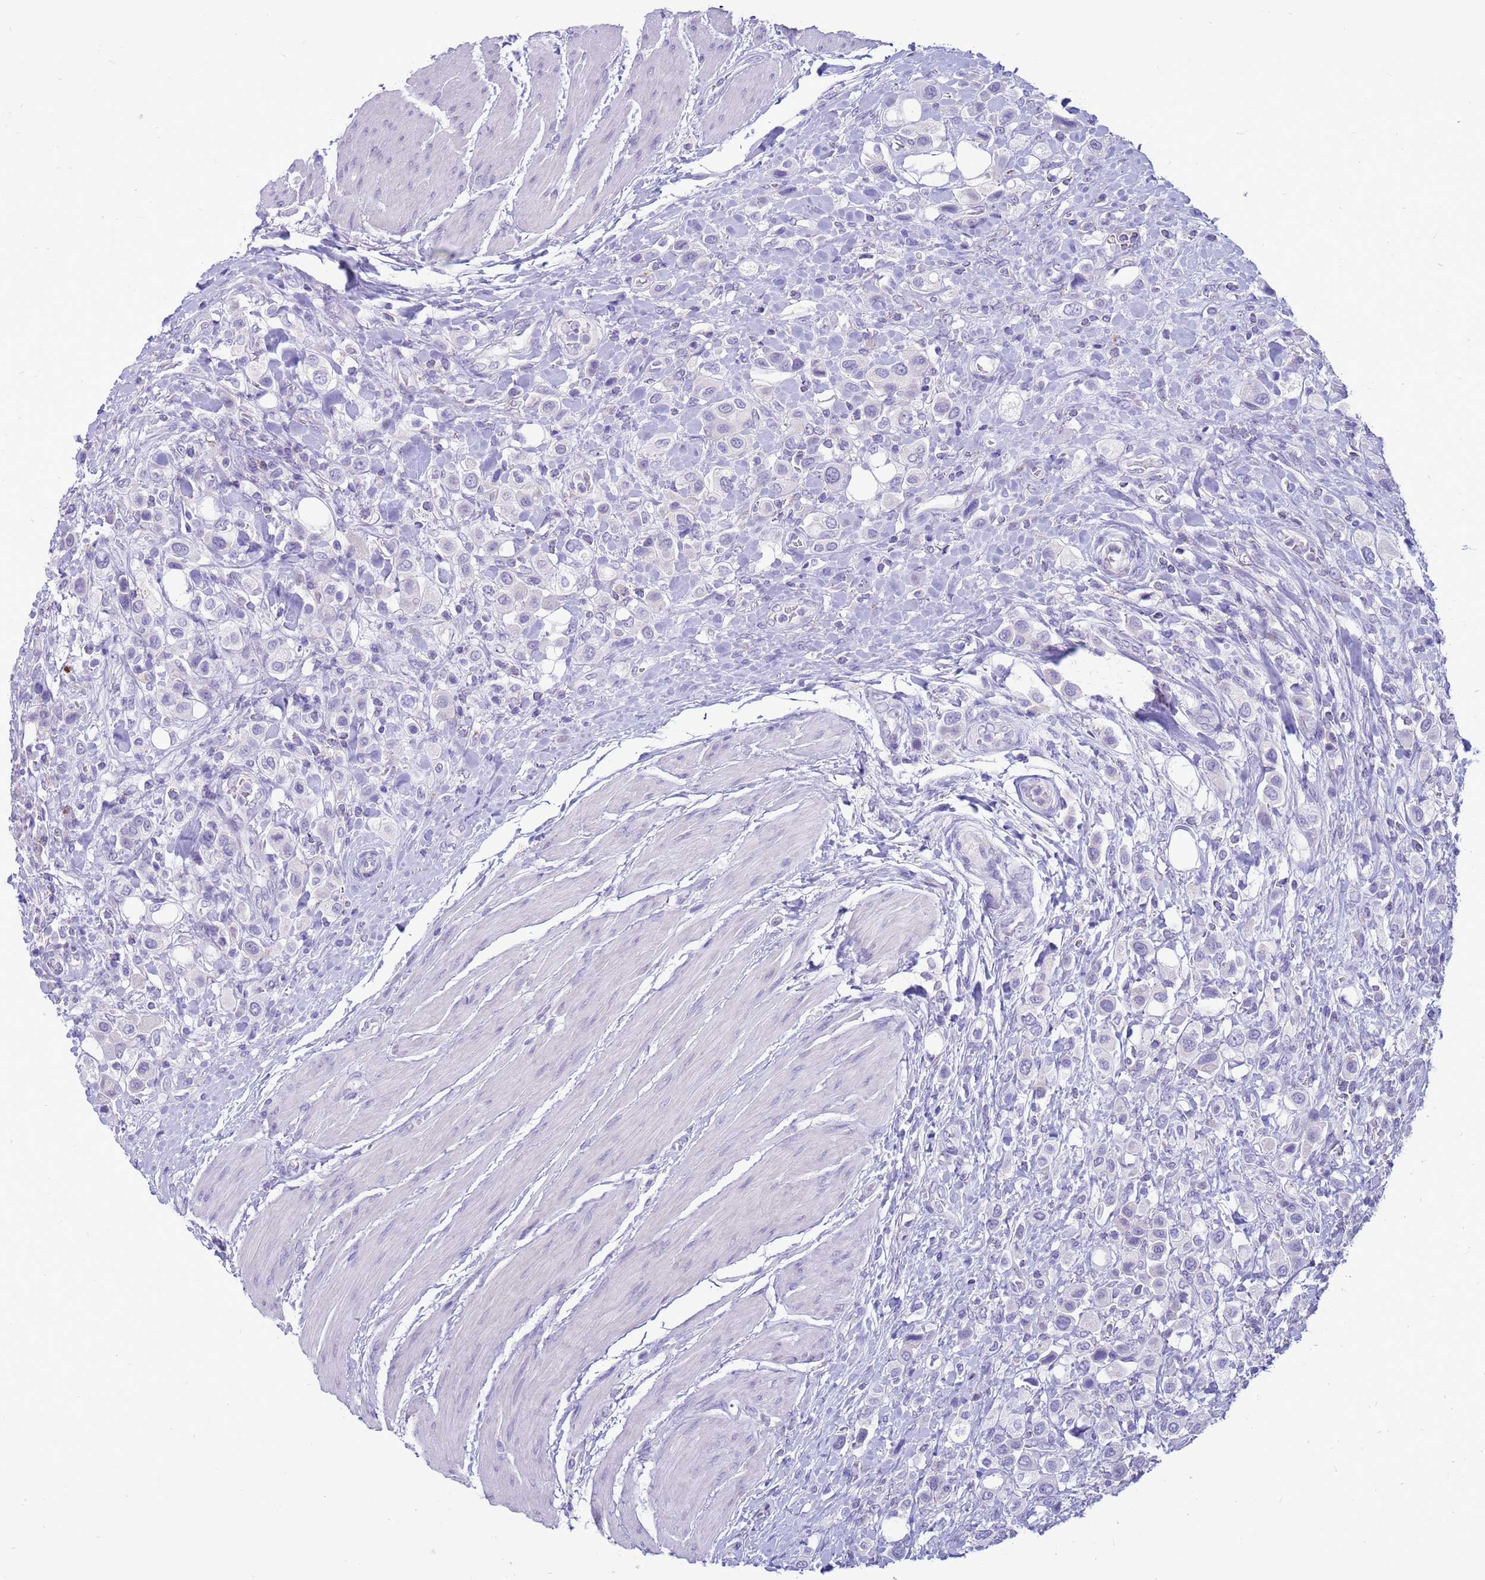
{"staining": {"intensity": "negative", "quantity": "none", "location": "none"}, "tissue": "urothelial cancer", "cell_type": "Tumor cells", "image_type": "cancer", "snomed": [{"axis": "morphology", "description": "Urothelial carcinoma, High grade"}, {"axis": "topography", "description": "Urinary bladder"}], "caption": "There is no significant positivity in tumor cells of urothelial carcinoma (high-grade). (DAB (3,3'-diaminobenzidine) immunohistochemistry (IHC), high magnification).", "gene": "PDE10A", "patient": {"sex": "male", "age": 50}}